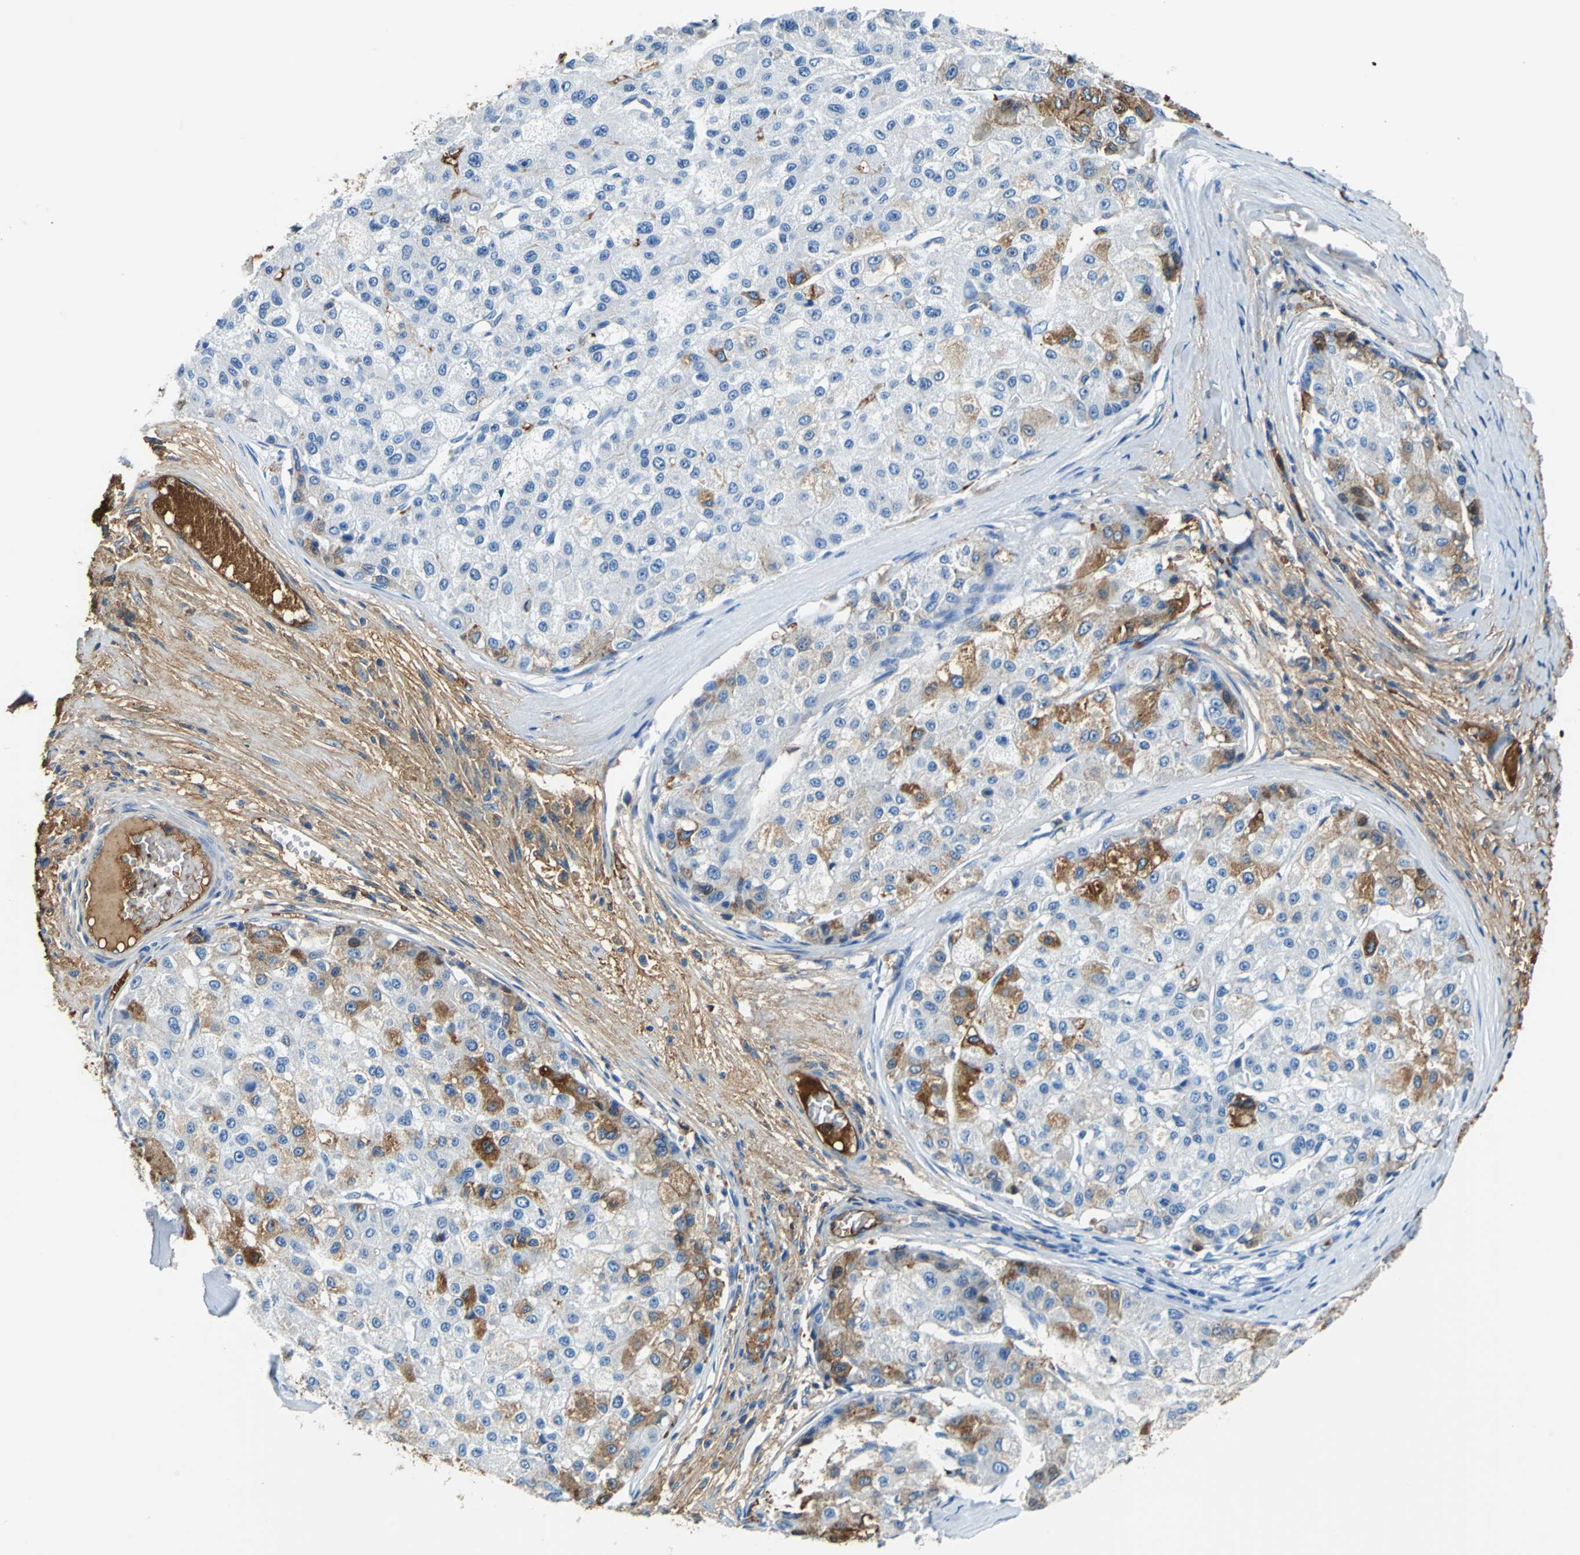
{"staining": {"intensity": "moderate", "quantity": "<25%", "location": "cytoplasmic/membranous"}, "tissue": "liver cancer", "cell_type": "Tumor cells", "image_type": "cancer", "snomed": [{"axis": "morphology", "description": "Carcinoma, Hepatocellular, NOS"}, {"axis": "topography", "description": "Liver"}], "caption": "Hepatocellular carcinoma (liver) tissue demonstrates moderate cytoplasmic/membranous expression in approximately <25% of tumor cells (brown staining indicates protein expression, while blue staining denotes nuclei).", "gene": "ALB", "patient": {"sex": "male", "age": 80}}